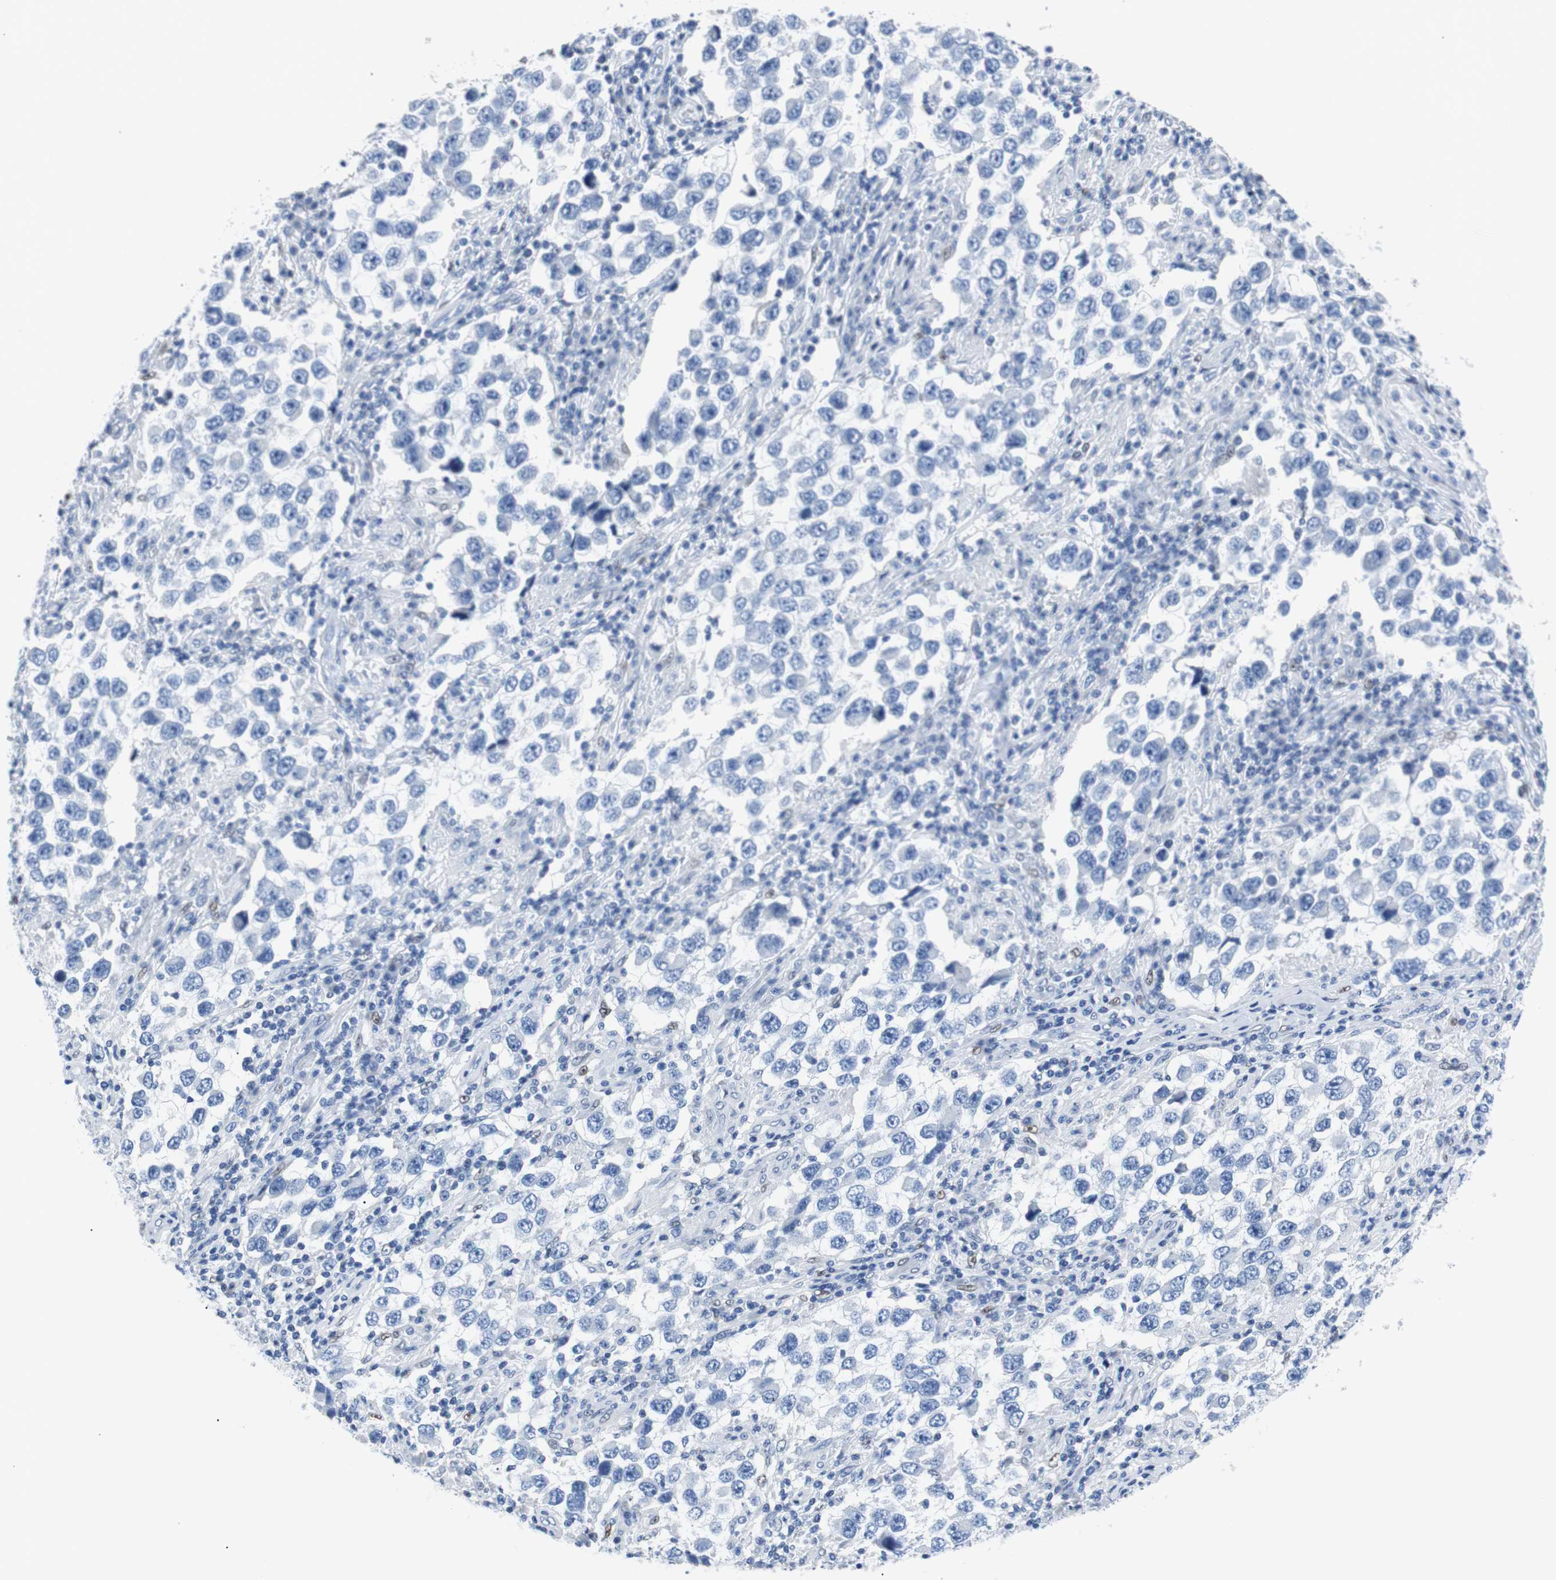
{"staining": {"intensity": "negative", "quantity": "none", "location": "none"}, "tissue": "testis cancer", "cell_type": "Tumor cells", "image_type": "cancer", "snomed": [{"axis": "morphology", "description": "Carcinoma, Embryonal, NOS"}, {"axis": "topography", "description": "Testis"}], "caption": "Photomicrograph shows no protein expression in tumor cells of testis cancer tissue.", "gene": "JUN", "patient": {"sex": "male", "age": 21}}